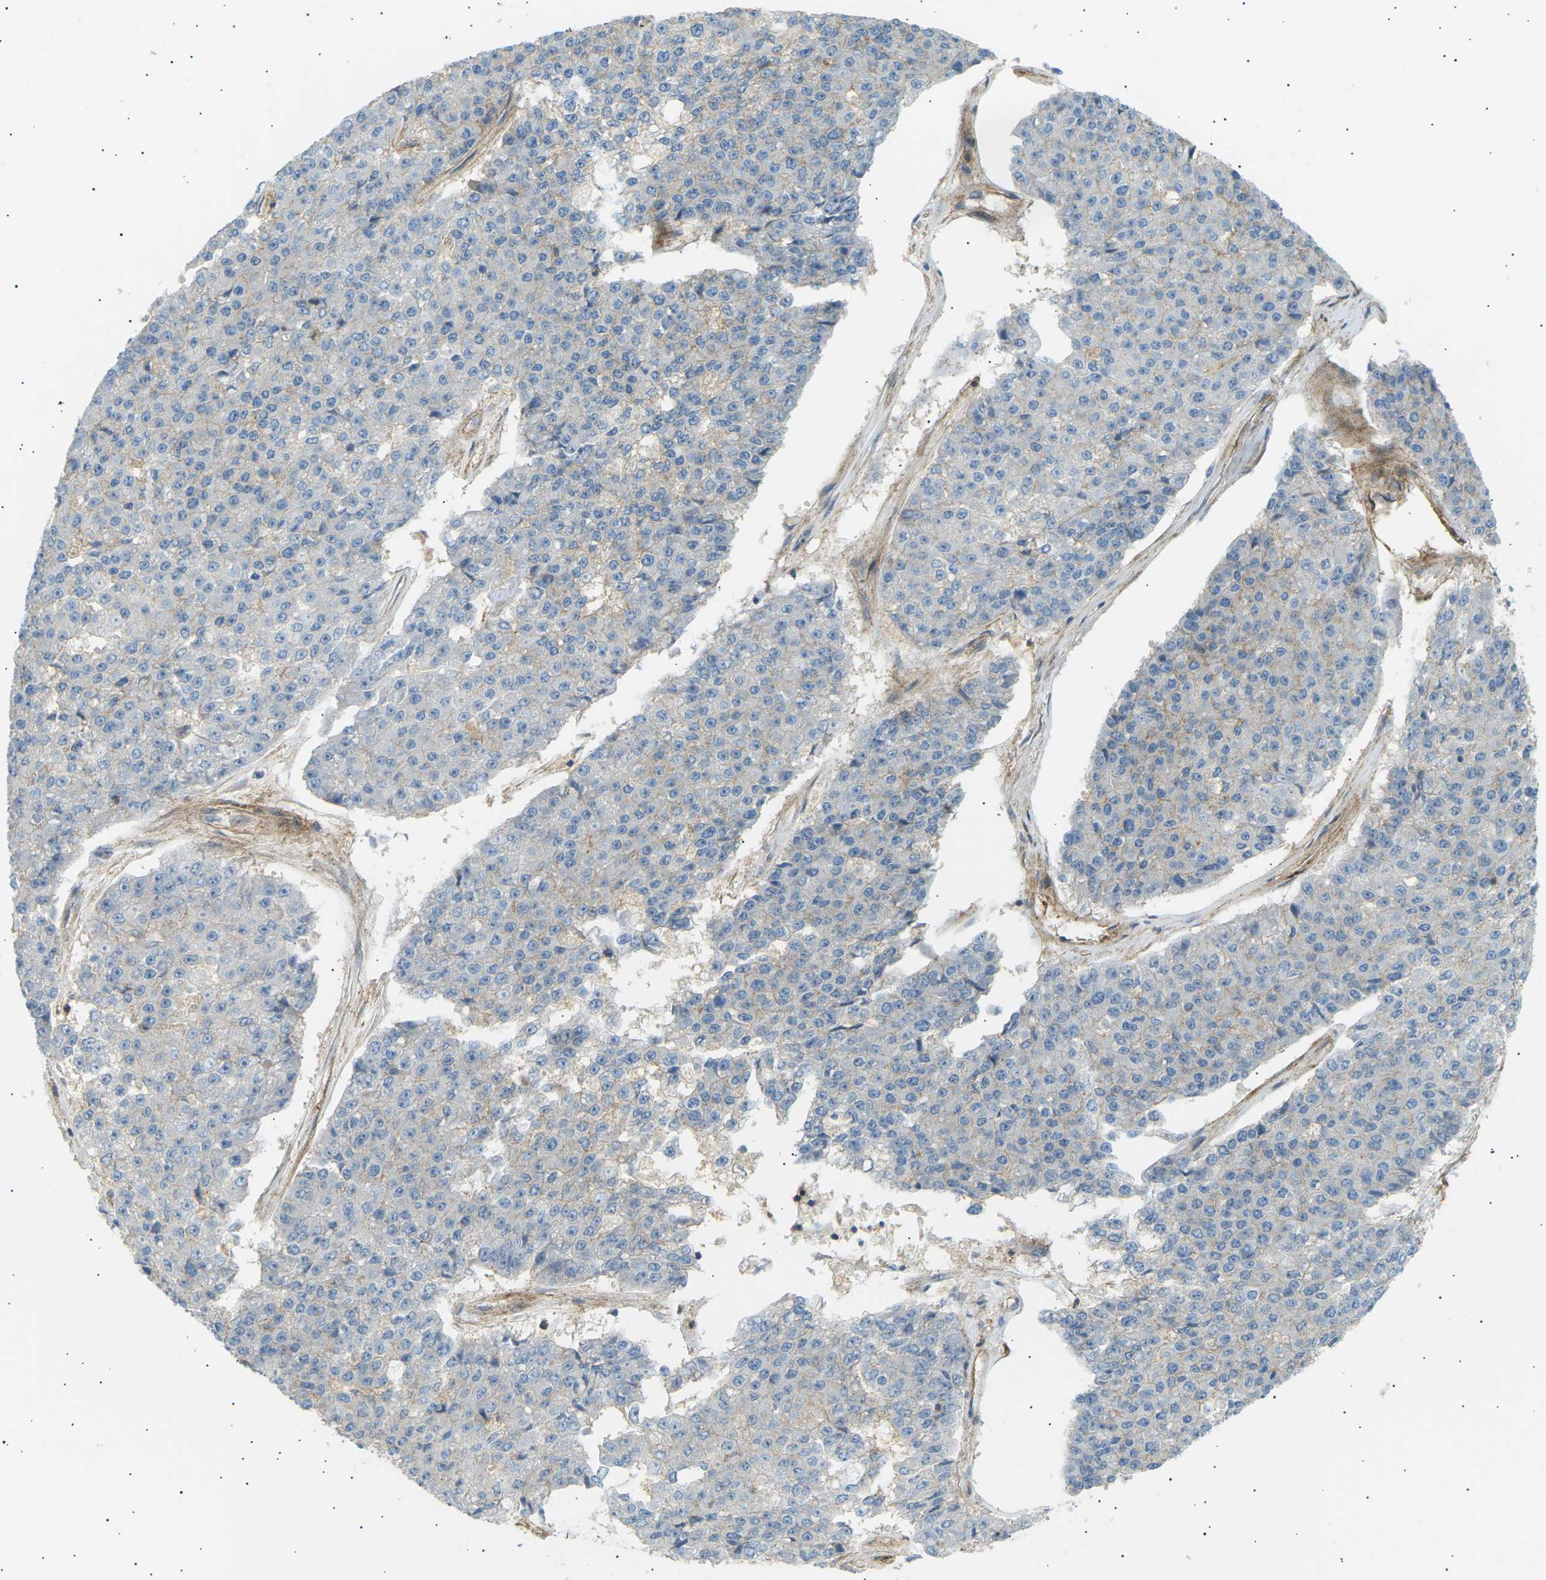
{"staining": {"intensity": "negative", "quantity": "none", "location": "none"}, "tissue": "pancreatic cancer", "cell_type": "Tumor cells", "image_type": "cancer", "snomed": [{"axis": "morphology", "description": "Adenocarcinoma, NOS"}, {"axis": "topography", "description": "Pancreas"}], "caption": "The IHC histopathology image has no significant staining in tumor cells of pancreatic cancer tissue.", "gene": "ATP2B4", "patient": {"sex": "male", "age": 50}}